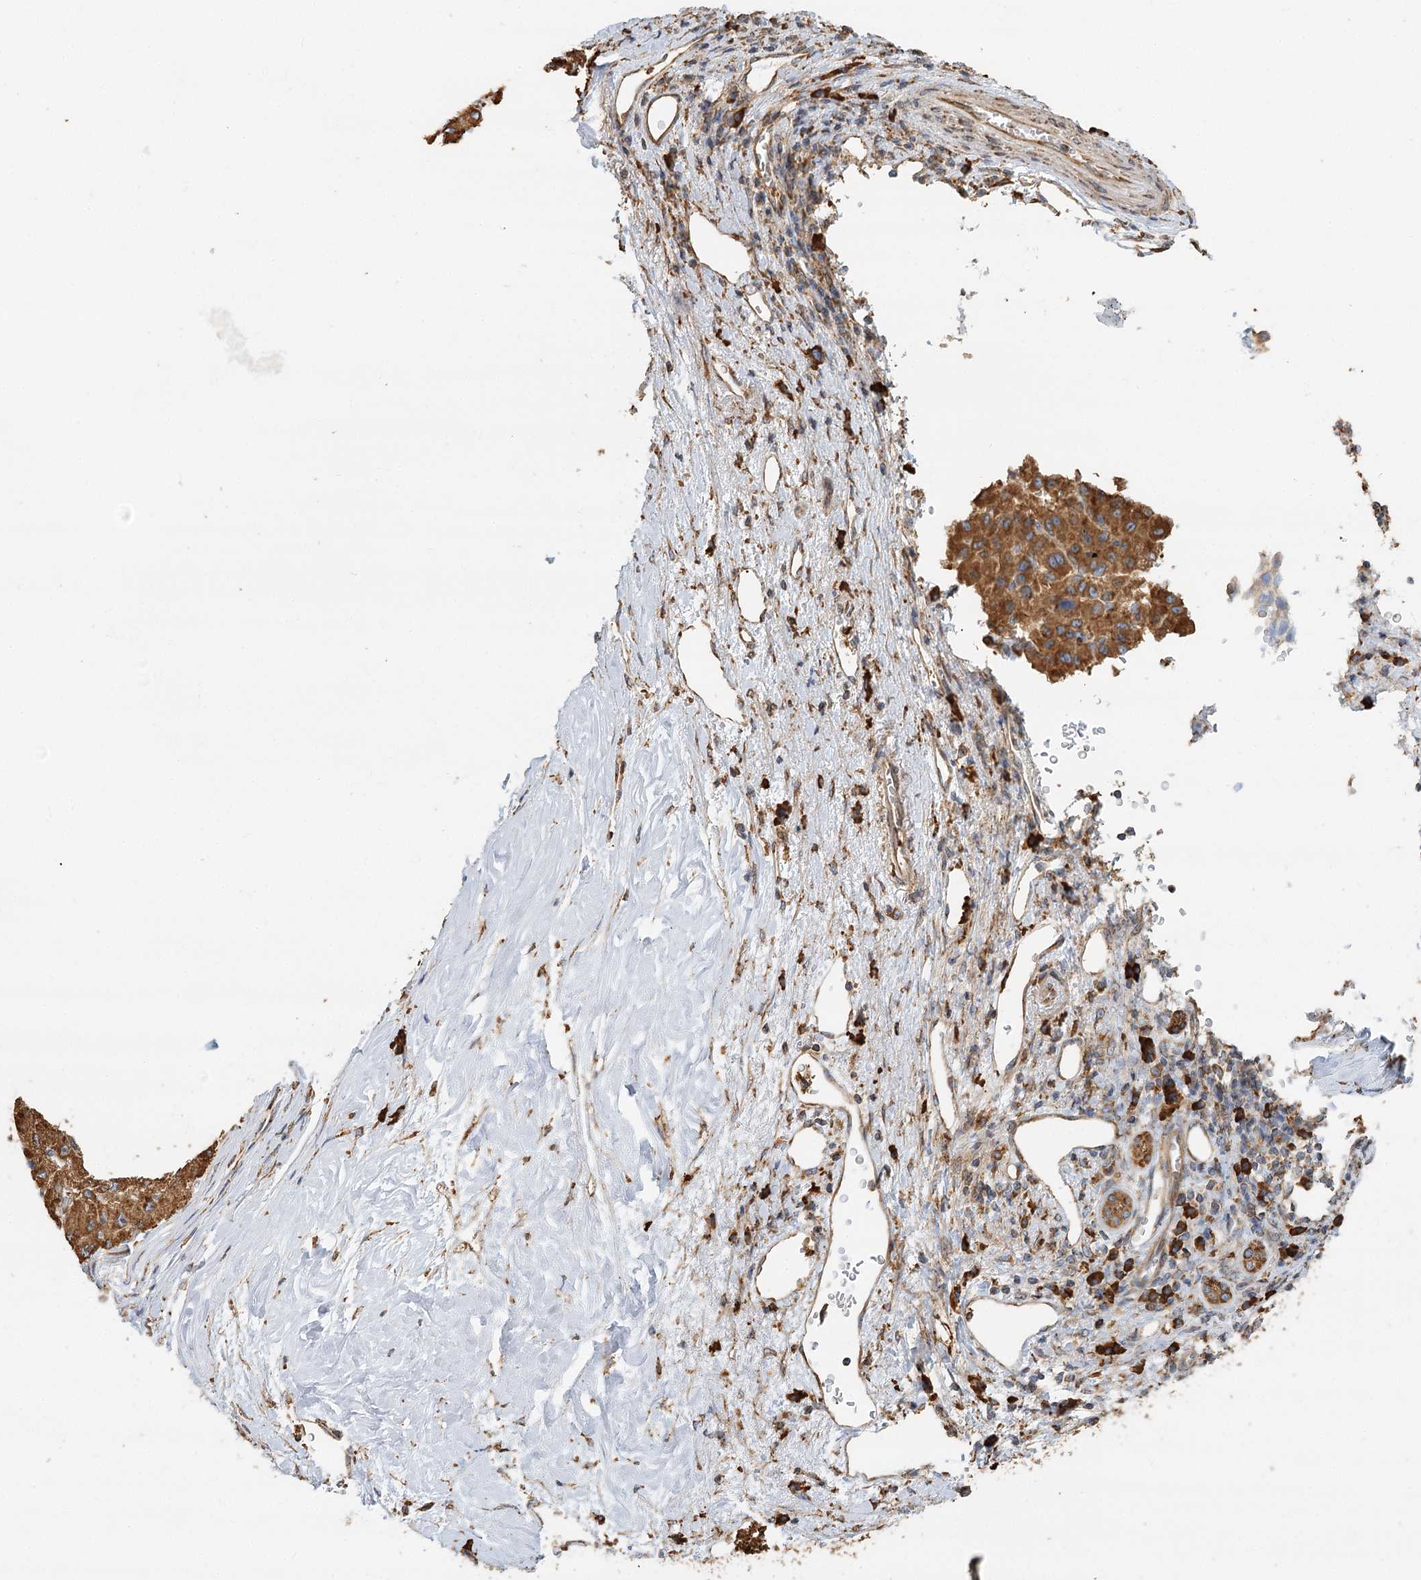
{"staining": {"intensity": "moderate", "quantity": ">75%", "location": "cytoplasmic/membranous"}, "tissue": "liver cancer", "cell_type": "Tumor cells", "image_type": "cancer", "snomed": [{"axis": "morphology", "description": "Carcinoma, Hepatocellular, NOS"}, {"axis": "topography", "description": "Liver"}], "caption": "Brown immunohistochemical staining in human liver hepatocellular carcinoma shows moderate cytoplasmic/membranous positivity in approximately >75% of tumor cells. Immunohistochemistry stains the protein in brown and the nuclei are stained blue.", "gene": "TAS1R1", "patient": {"sex": "male", "age": 80}}